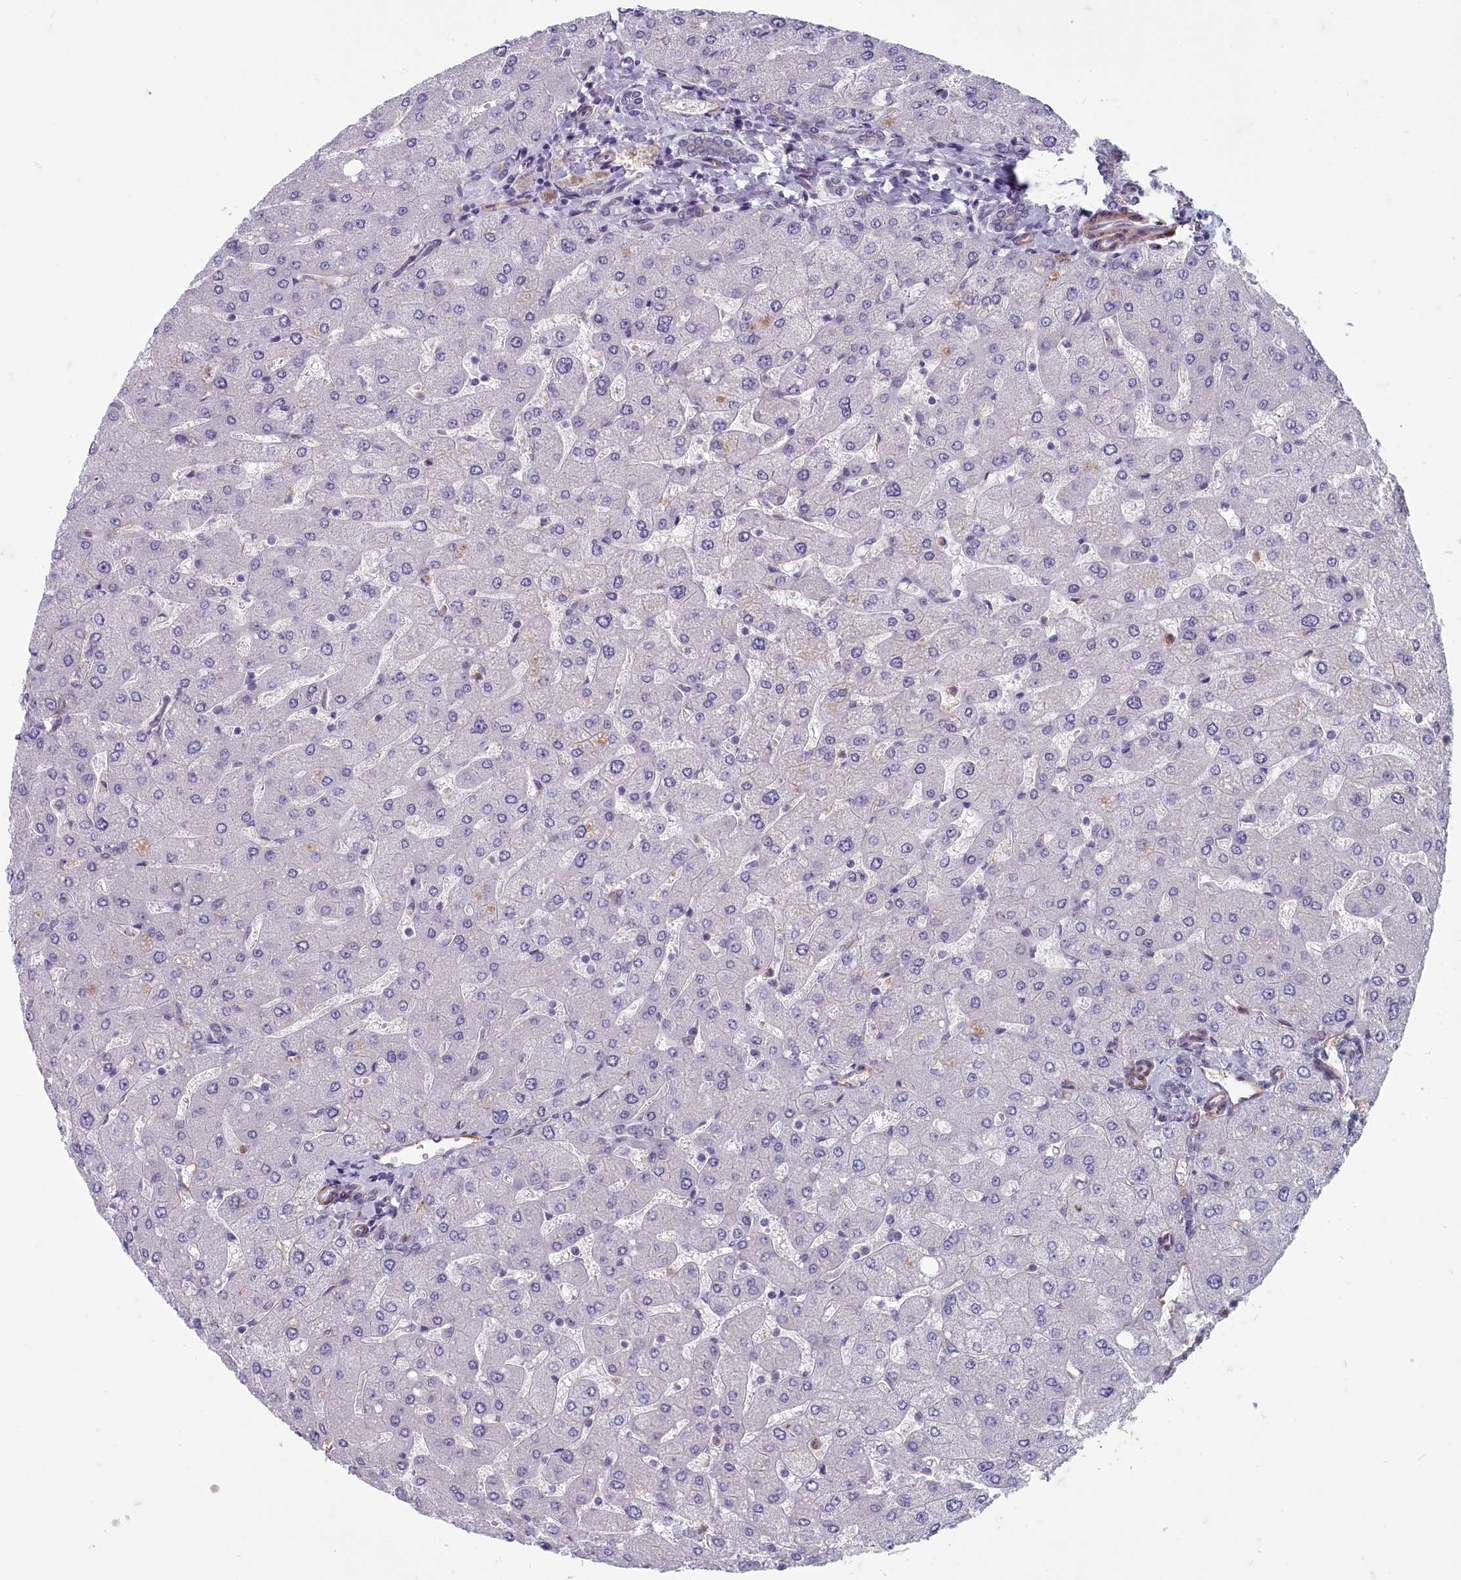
{"staining": {"intensity": "negative", "quantity": "none", "location": "none"}, "tissue": "liver", "cell_type": "Cholangiocytes", "image_type": "normal", "snomed": [{"axis": "morphology", "description": "Normal tissue, NOS"}, {"axis": "topography", "description": "Liver"}], "caption": "A high-resolution photomicrograph shows immunohistochemistry (IHC) staining of benign liver, which shows no significant positivity in cholangiocytes.", "gene": "ZNF626", "patient": {"sex": "male", "age": 55}}